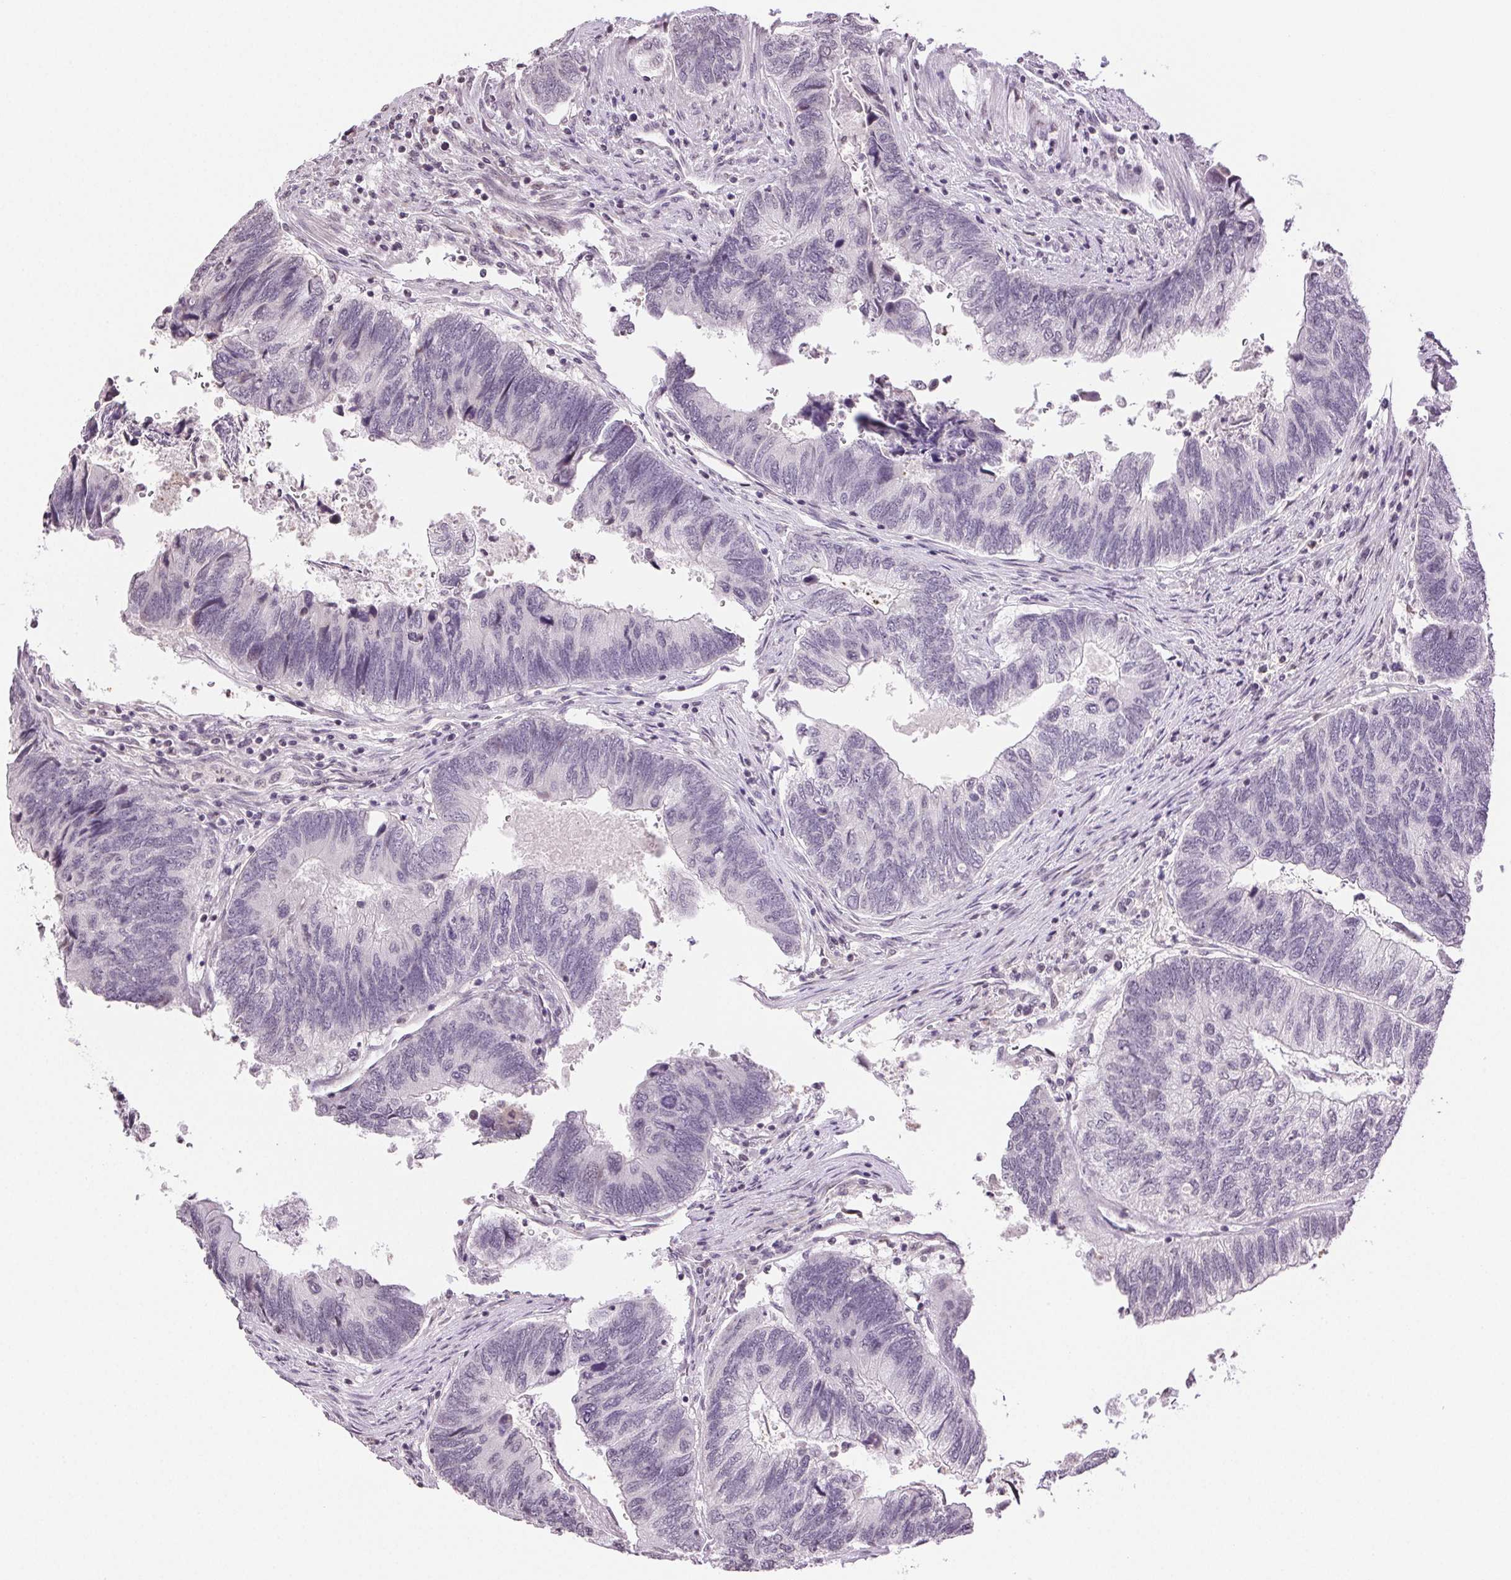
{"staining": {"intensity": "negative", "quantity": "none", "location": "none"}, "tissue": "colorectal cancer", "cell_type": "Tumor cells", "image_type": "cancer", "snomed": [{"axis": "morphology", "description": "Adenocarcinoma, NOS"}, {"axis": "topography", "description": "Colon"}], "caption": "This is an IHC histopathology image of human adenocarcinoma (colorectal). There is no positivity in tumor cells.", "gene": "TNNT3", "patient": {"sex": "female", "age": 67}}